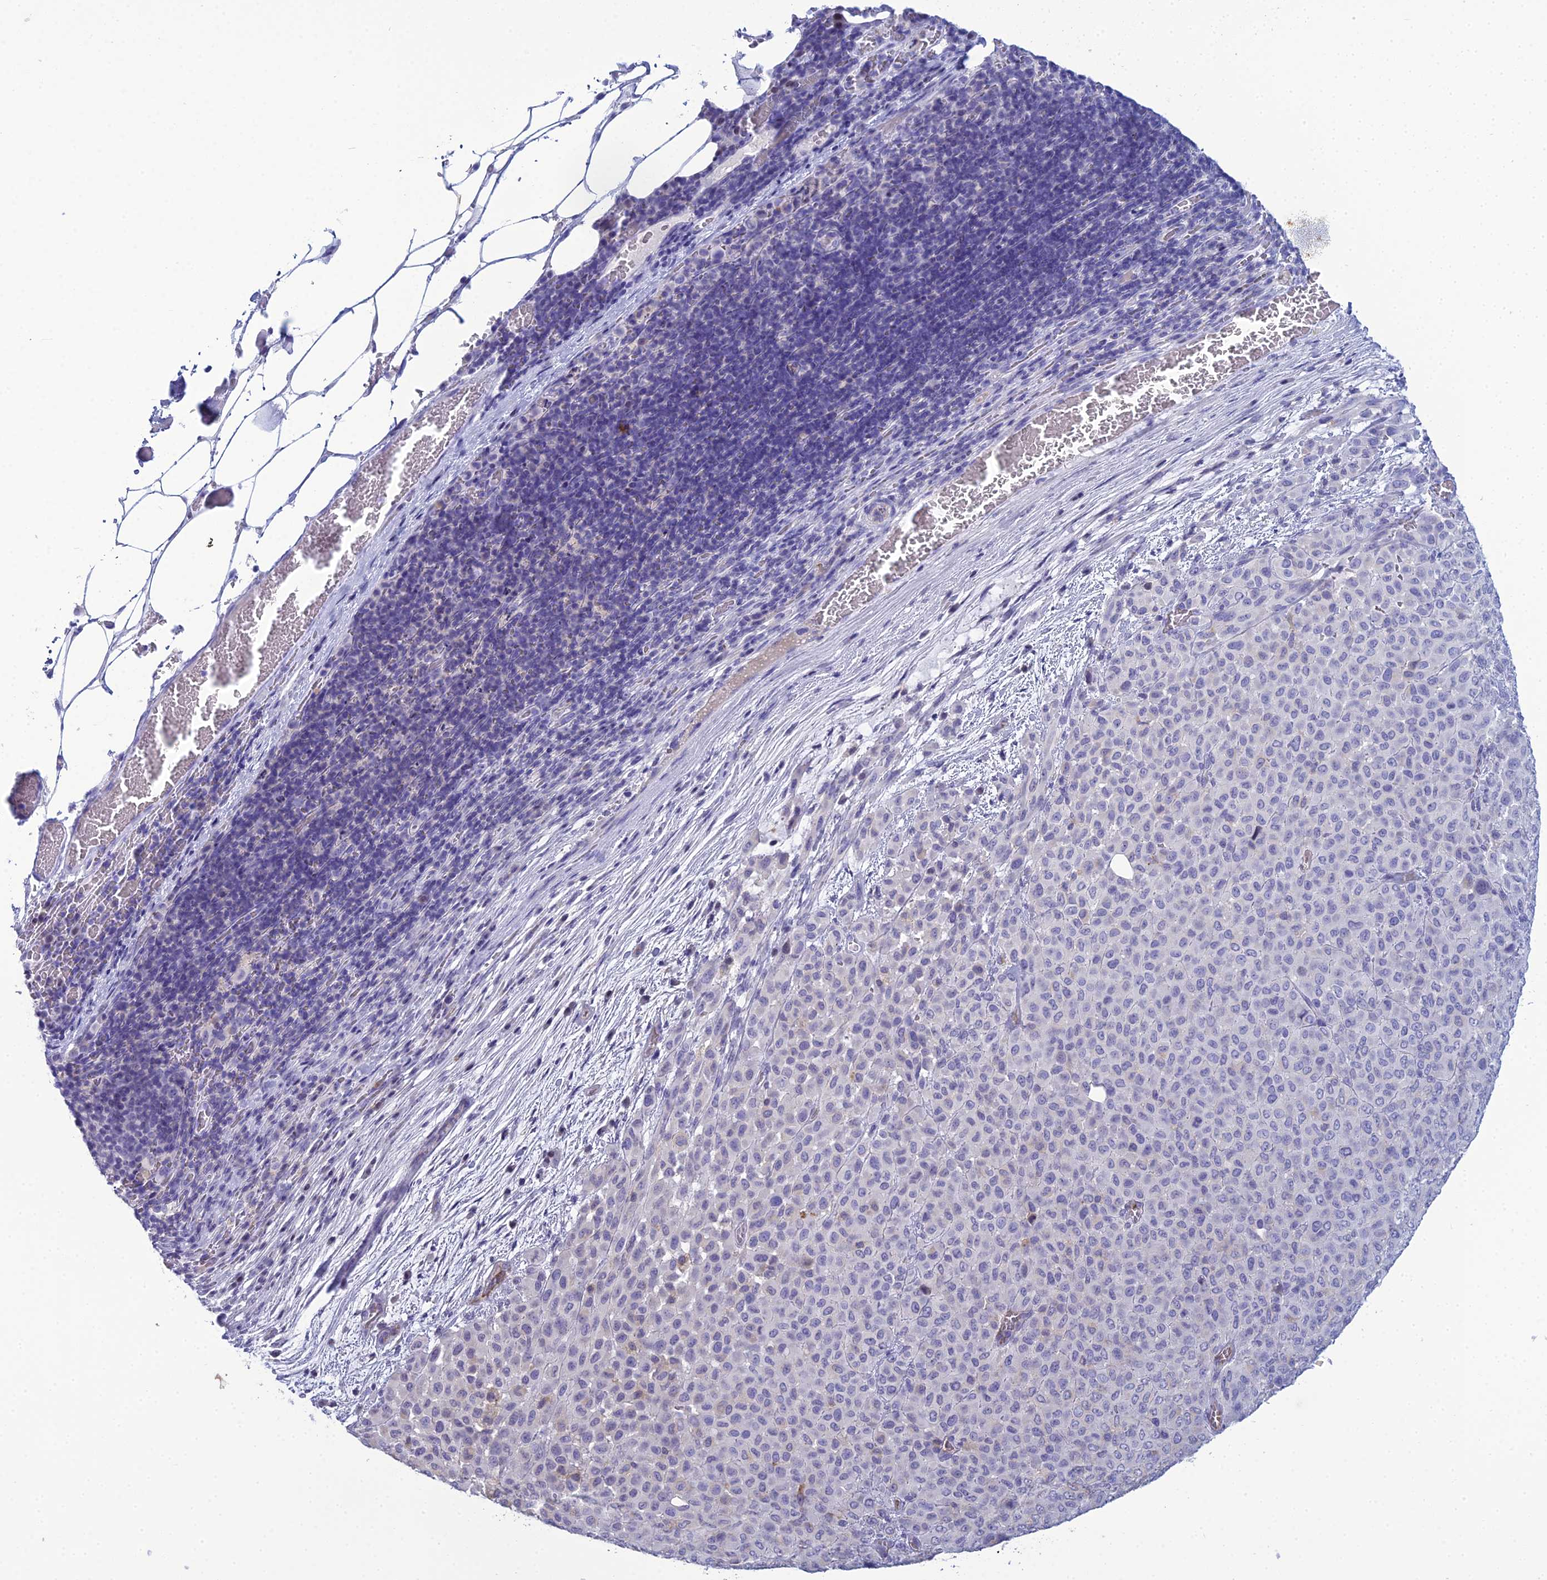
{"staining": {"intensity": "negative", "quantity": "none", "location": "none"}, "tissue": "melanoma", "cell_type": "Tumor cells", "image_type": "cancer", "snomed": [{"axis": "morphology", "description": "Malignant melanoma, Metastatic site"}, {"axis": "topography", "description": "Skin"}], "caption": "Immunohistochemistry of human malignant melanoma (metastatic site) reveals no staining in tumor cells.", "gene": "ACE", "patient": {"sex": "female", "age": 81}}